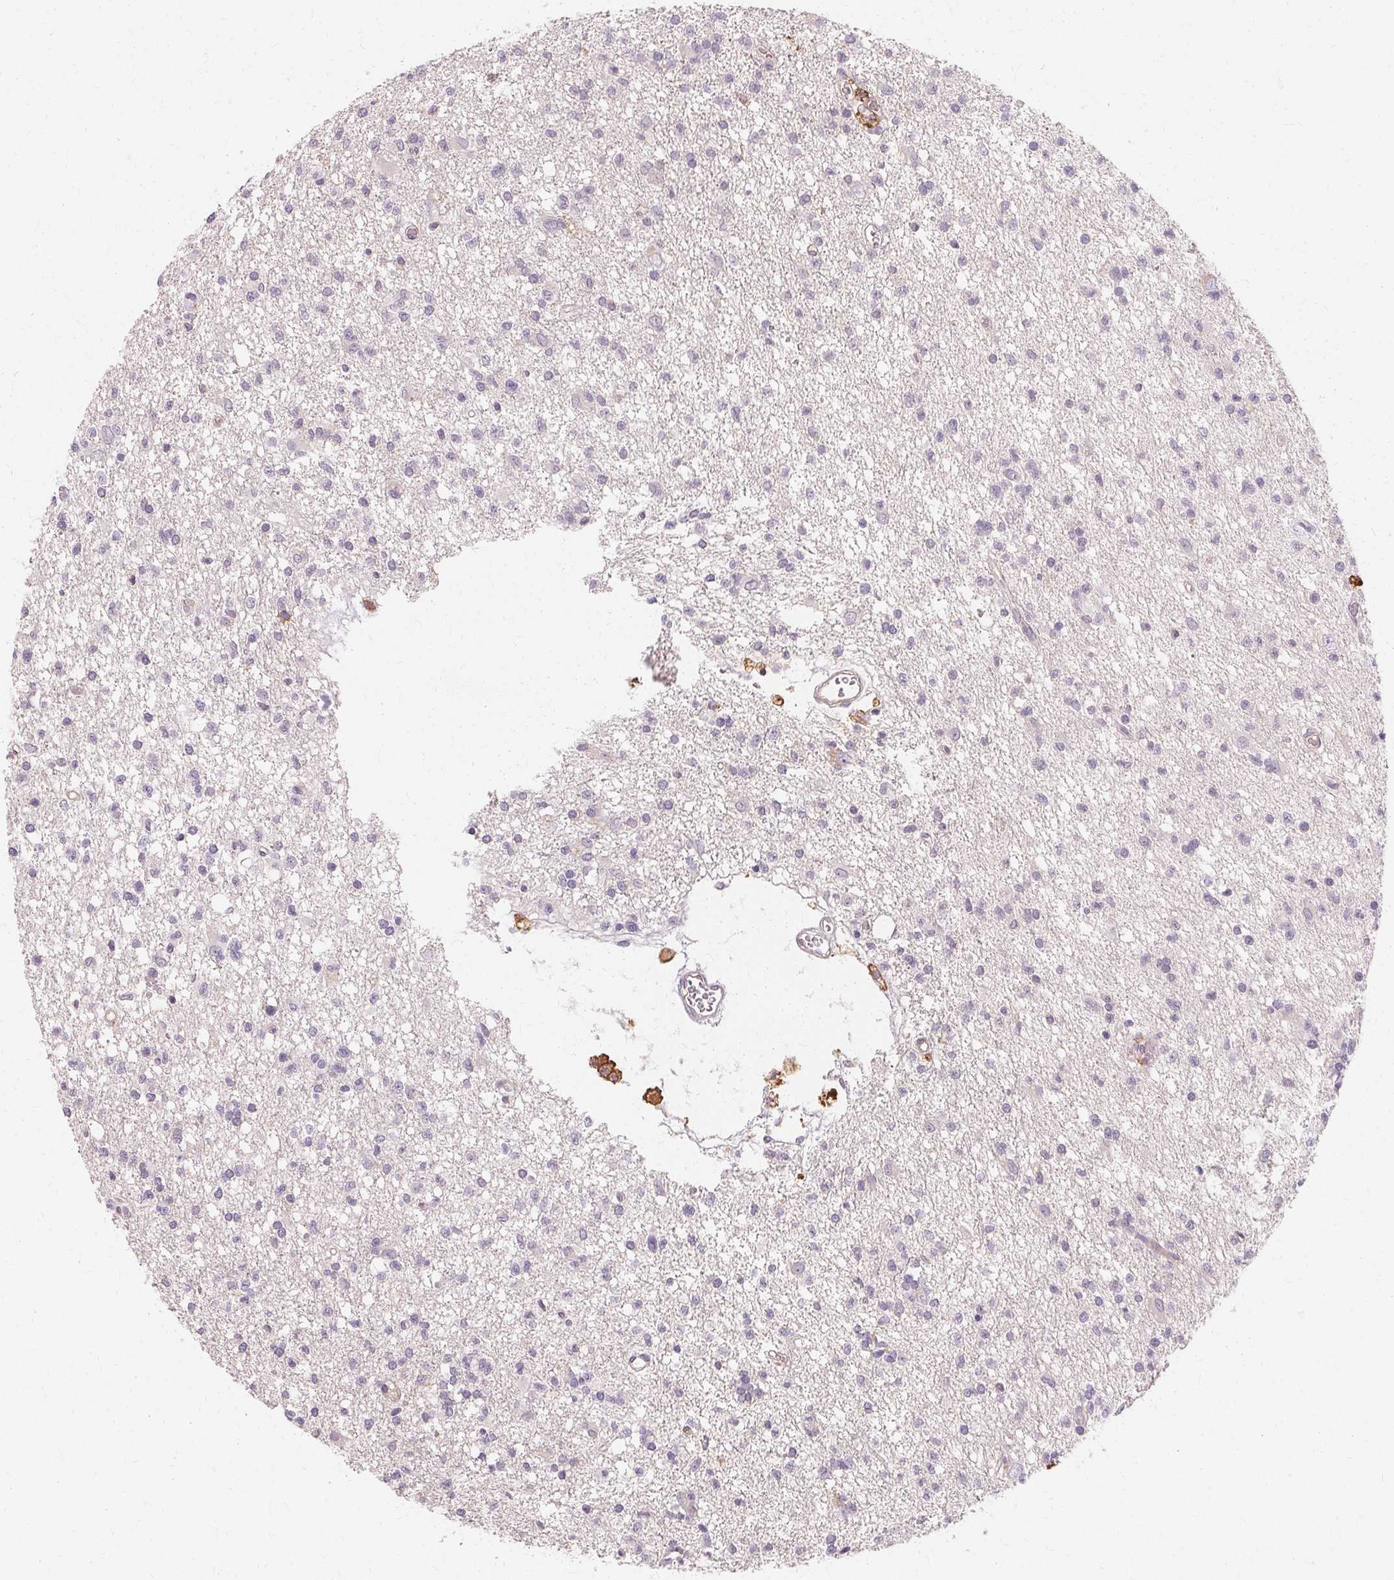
{"staining": {"intensity": "negative", "quantity": "none", "location": "none"}, "tissue": "glioma", "cell_type": "Tumor cells", "image_type": "cancer", "snomed": [{"axis": "morphology", "description": "Glioma, malignant, Low grade"}, {"axis": "topography", "description": "Brain"}], "caption": "Malignant low-grade glioma stained for a protein using immunohistochemistry (IHC) displays no staining tumor cells.", "gene": "IFNGR1", "patient": {"sex": "male", "age": 64}}